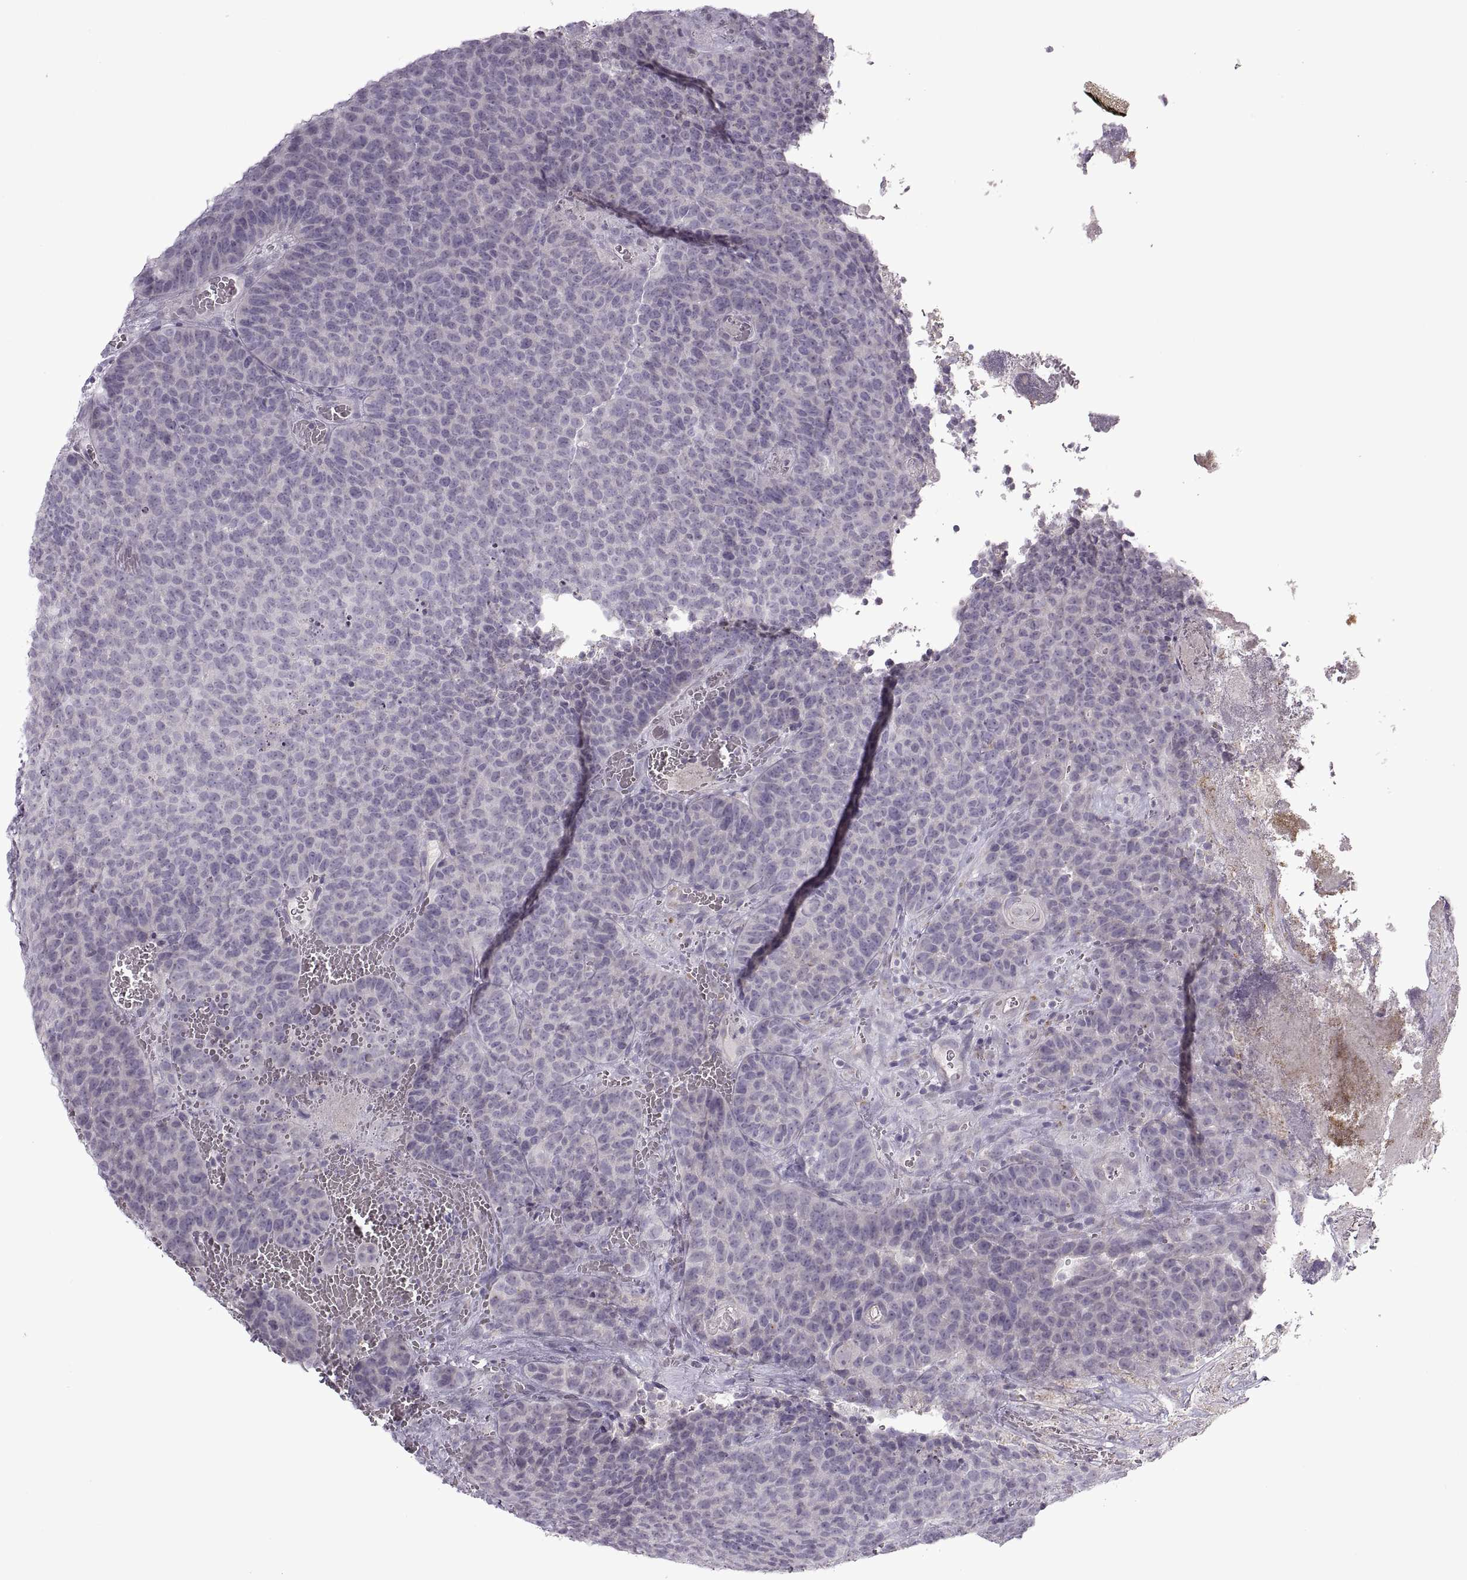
{"staining": {"intensity": "negative", "quantity": "none", "location": "none"}, "tissue": "urothelial cancer", "cell_type": "Tumor cells", "image_type": "cancer", "snomed": [{"axis": "morphology", "description": "Urothelial carcinoma, Low grade"}, {"axis": "topography", "description": "Urinary bladder"}], "caption": "Protein analysis of urothelial cancer reveals no significant staining in tumor cells.", "gene": "PIERCE1", "patient": {"sex": "female", "age": 62}}